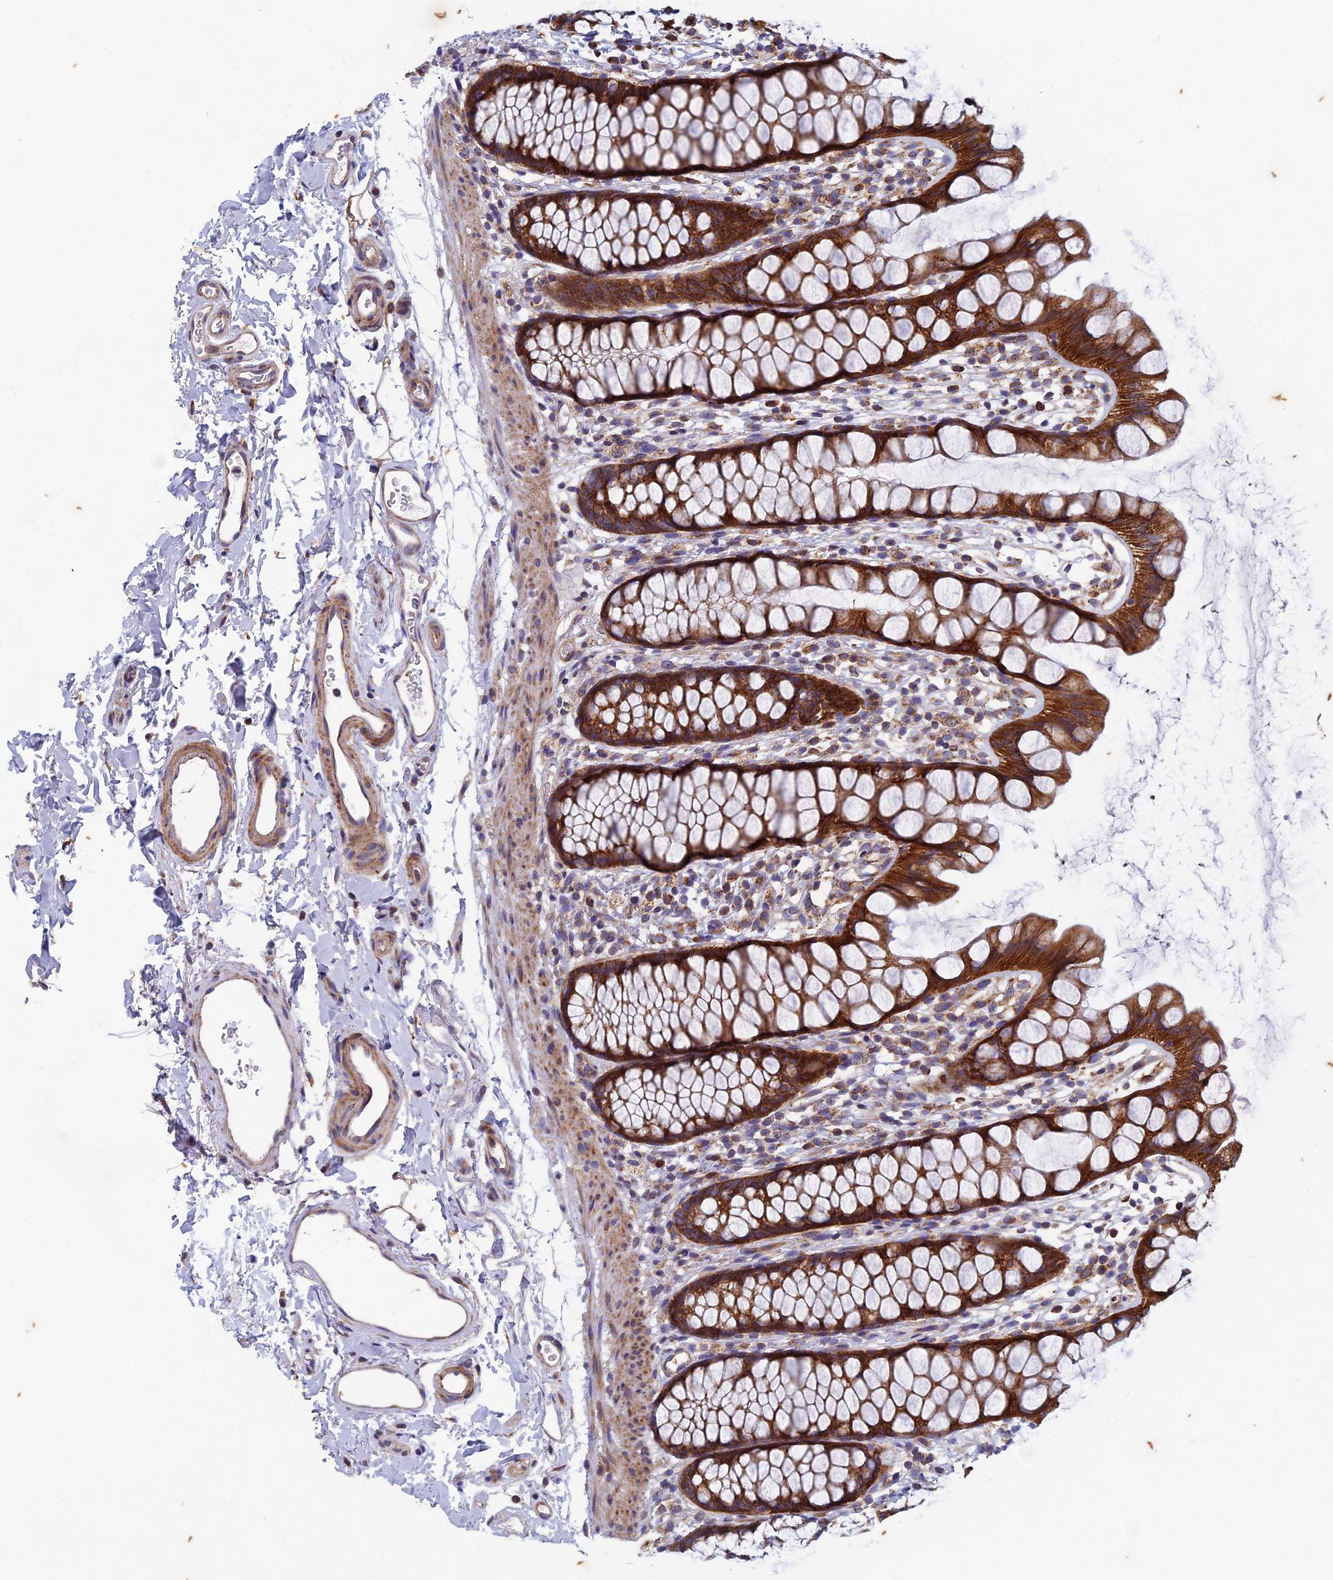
{"staining": {"intensity": "strong", "quantity": ">75%", "location": "cytoplasmic/membranous"}, "tissue": "rectum", "cell_type": "Glandular cells", "image_type": "normal", "snomed": [{"axis": "morphology", "description": "Normal tissue, NOS"}, {"axis": "topography", "description": "Rectum"}], "caption": "Brown immunohistochemical staining in normal human rectum shows strong cytoplasmic/membranous positivity in approximately >75% of glandular cells.", "gene": "AP4S1", "patient": {"sex": "female", "age": 65}}